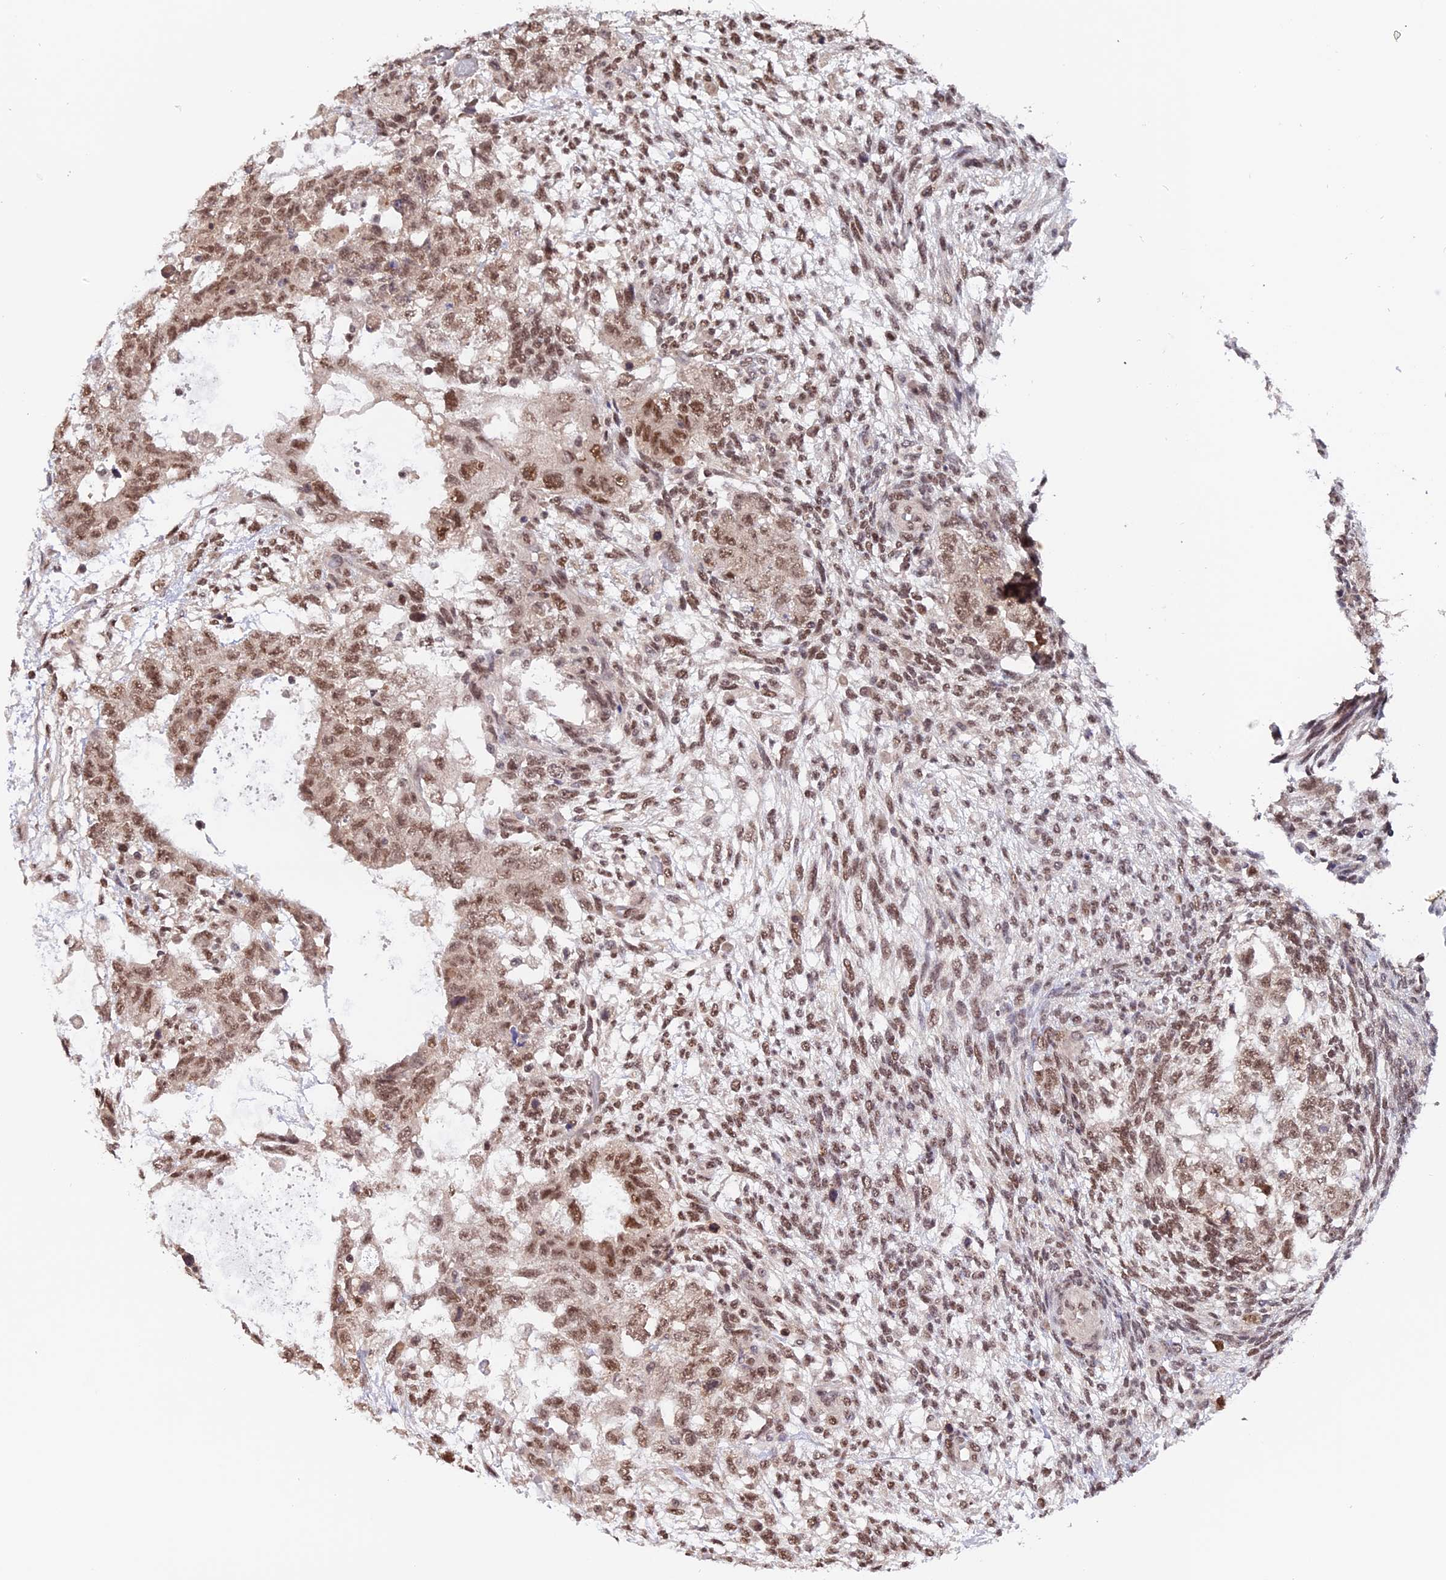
{"staining": {"intensity": "moderate", "quantity": ">75%", "location": "nuclear"}, "tissue": "testis cancer", "cell_type": "Tumor cells", "image_type": "cancer", "snomed": [{"axis": "morphology", "description": "Normal tissue, NOS"}, {"axis": "morphology", "description": "Carcinoma, Embryonal, NOS"}, {"axis": "topography", "description": "Testis"}], "caption": "This histopathology image reveals IHC staining of human embryonal carcinoma (testis), with medium moderate nuclear expression in about >75% of tumor cells.", "gene": "RFC5", "patient": {"sex": "male", "age": 36}}